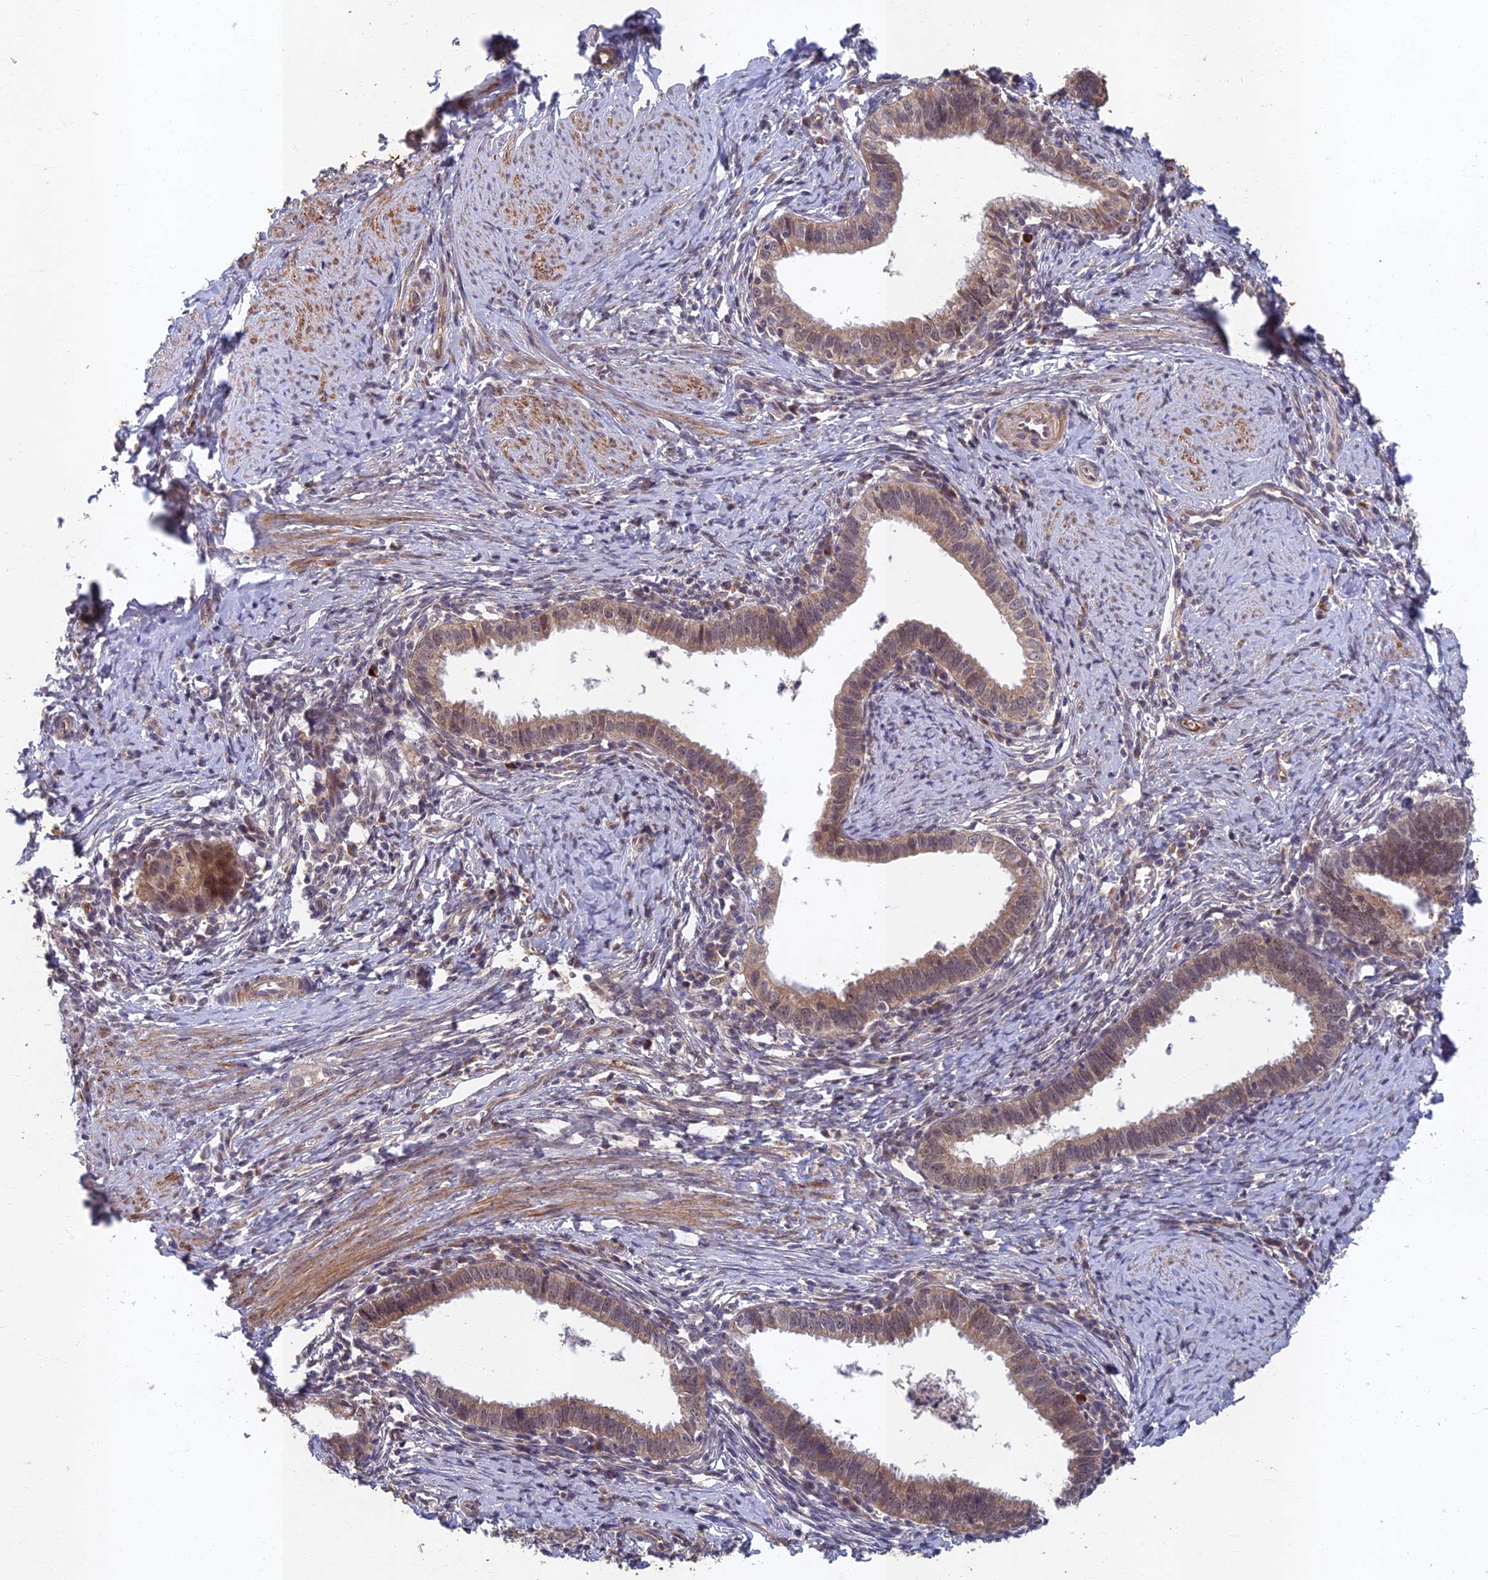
{"staining": {"intensity": "weak", "quantity": ">75%", "location": "cytoplasmic/membranous"}, "tissue": "cervical cancer", "cell_type": "Tumor cells", "image_type": "cancer", "snomed": [{"axis": "morphology", "description": "Adenocarcinoma, NOS"}, {"axis": "topography", "description": "Cervix"}], "caption": "Brown immunohistochemical staining in human cervical cancer (adenocarcinoma) exhibits weak cytoplasmic/membranous staining in approximately >75% of tumor cells.", "gene": "EARS2", "patient": {"sex": "female", "age": 36}}